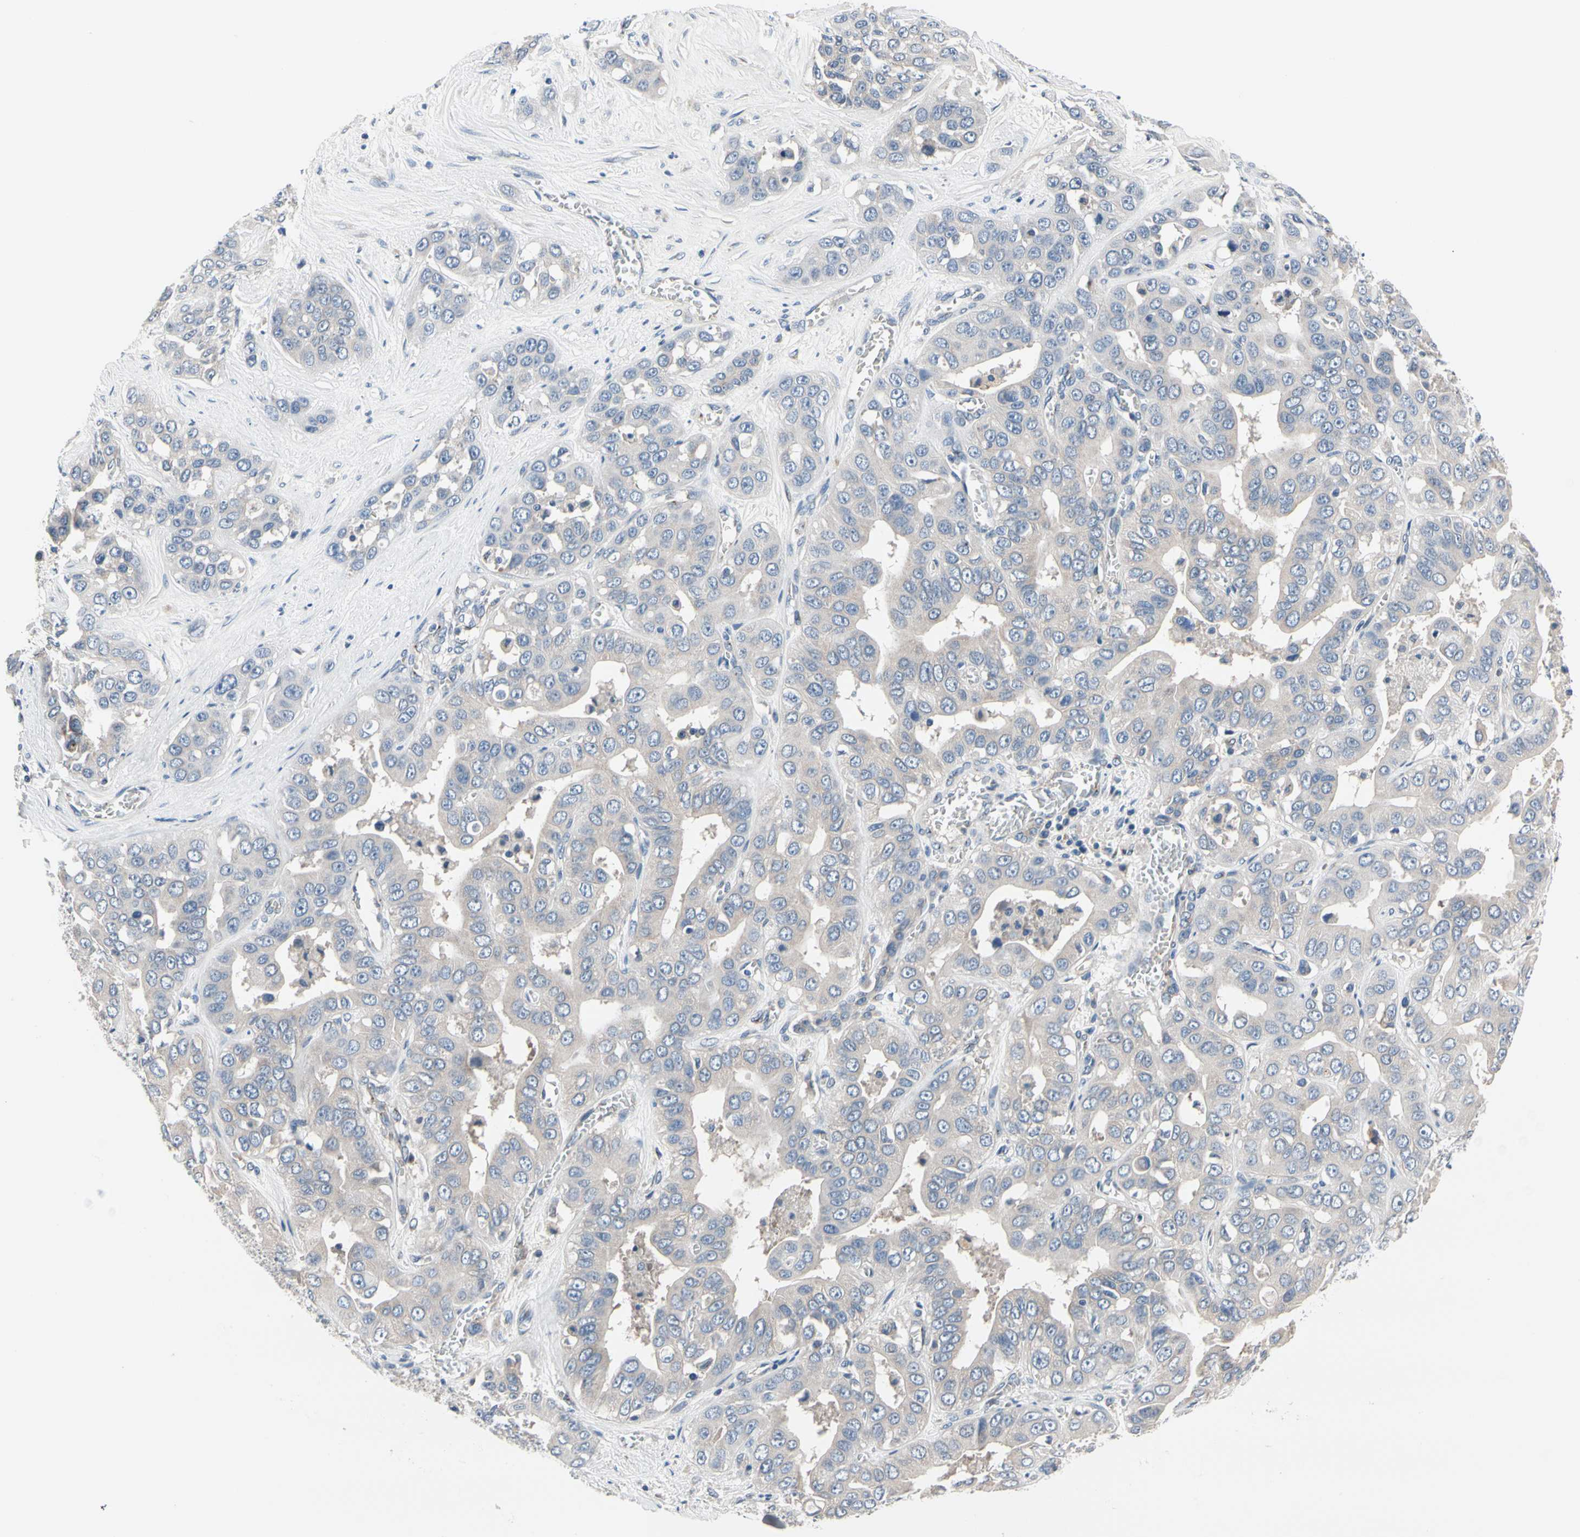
{"staining": {"intensity": "negative", "quantity": "none", "location": "none"}, "tissue": "liver cancer", "cell_type": "Tumor cells", "image_type": "cancer", "snomed": [{"axis": "morphology", "description": "Cholangiocarcinoma"}, {"axis": "topography", "description": "Liver"}], "caption": "Human liver cholangiocarcinoma stained for a protein using immunohistochemistry shows no positivity in tumor cells.", "gene": "PRKAR2B", "patient": {"sex": "female", "age": 52}}